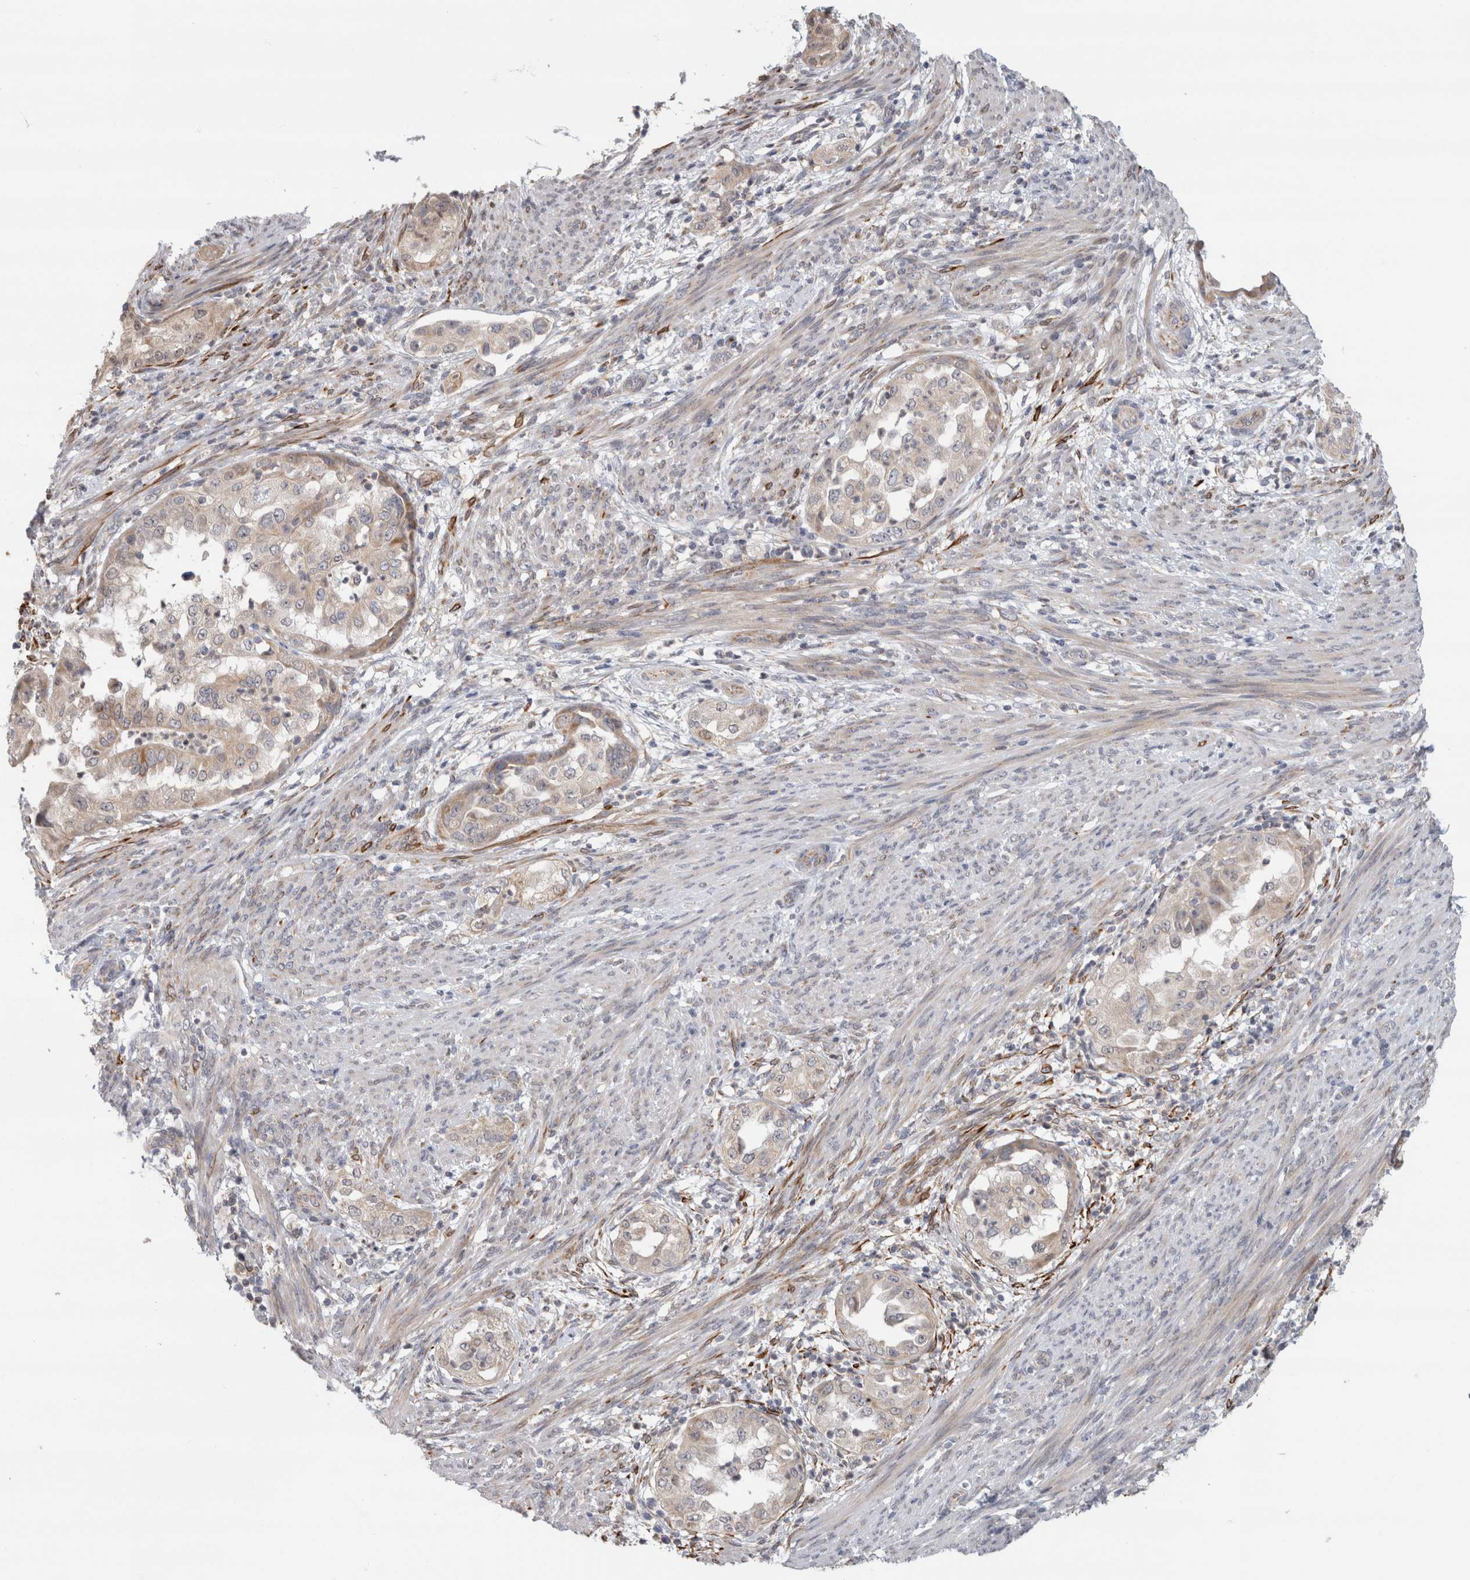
{"staining": {"intensity": "weak", "quantity": ">75%", "location": "cytoplasmic/membranous"}, "tissue": "endometrial cancer", "cell_type": "Tumor cells", "image_type": "cancer", "snomed": [{"axis": "morphology", "description": "Adenocarcinoma, NOS"}, {"axis": "topography", "description": "Endometrium"}], "caption": "Immunohistochemistry (IHC) of adenocarcinoma (endometrial) demonstrates low levels of weak cytoplasmic/membranous expression in about >75% of tumor cells.", "gene": "RAB18", "patient": {"sex": "female", "age": 85}}